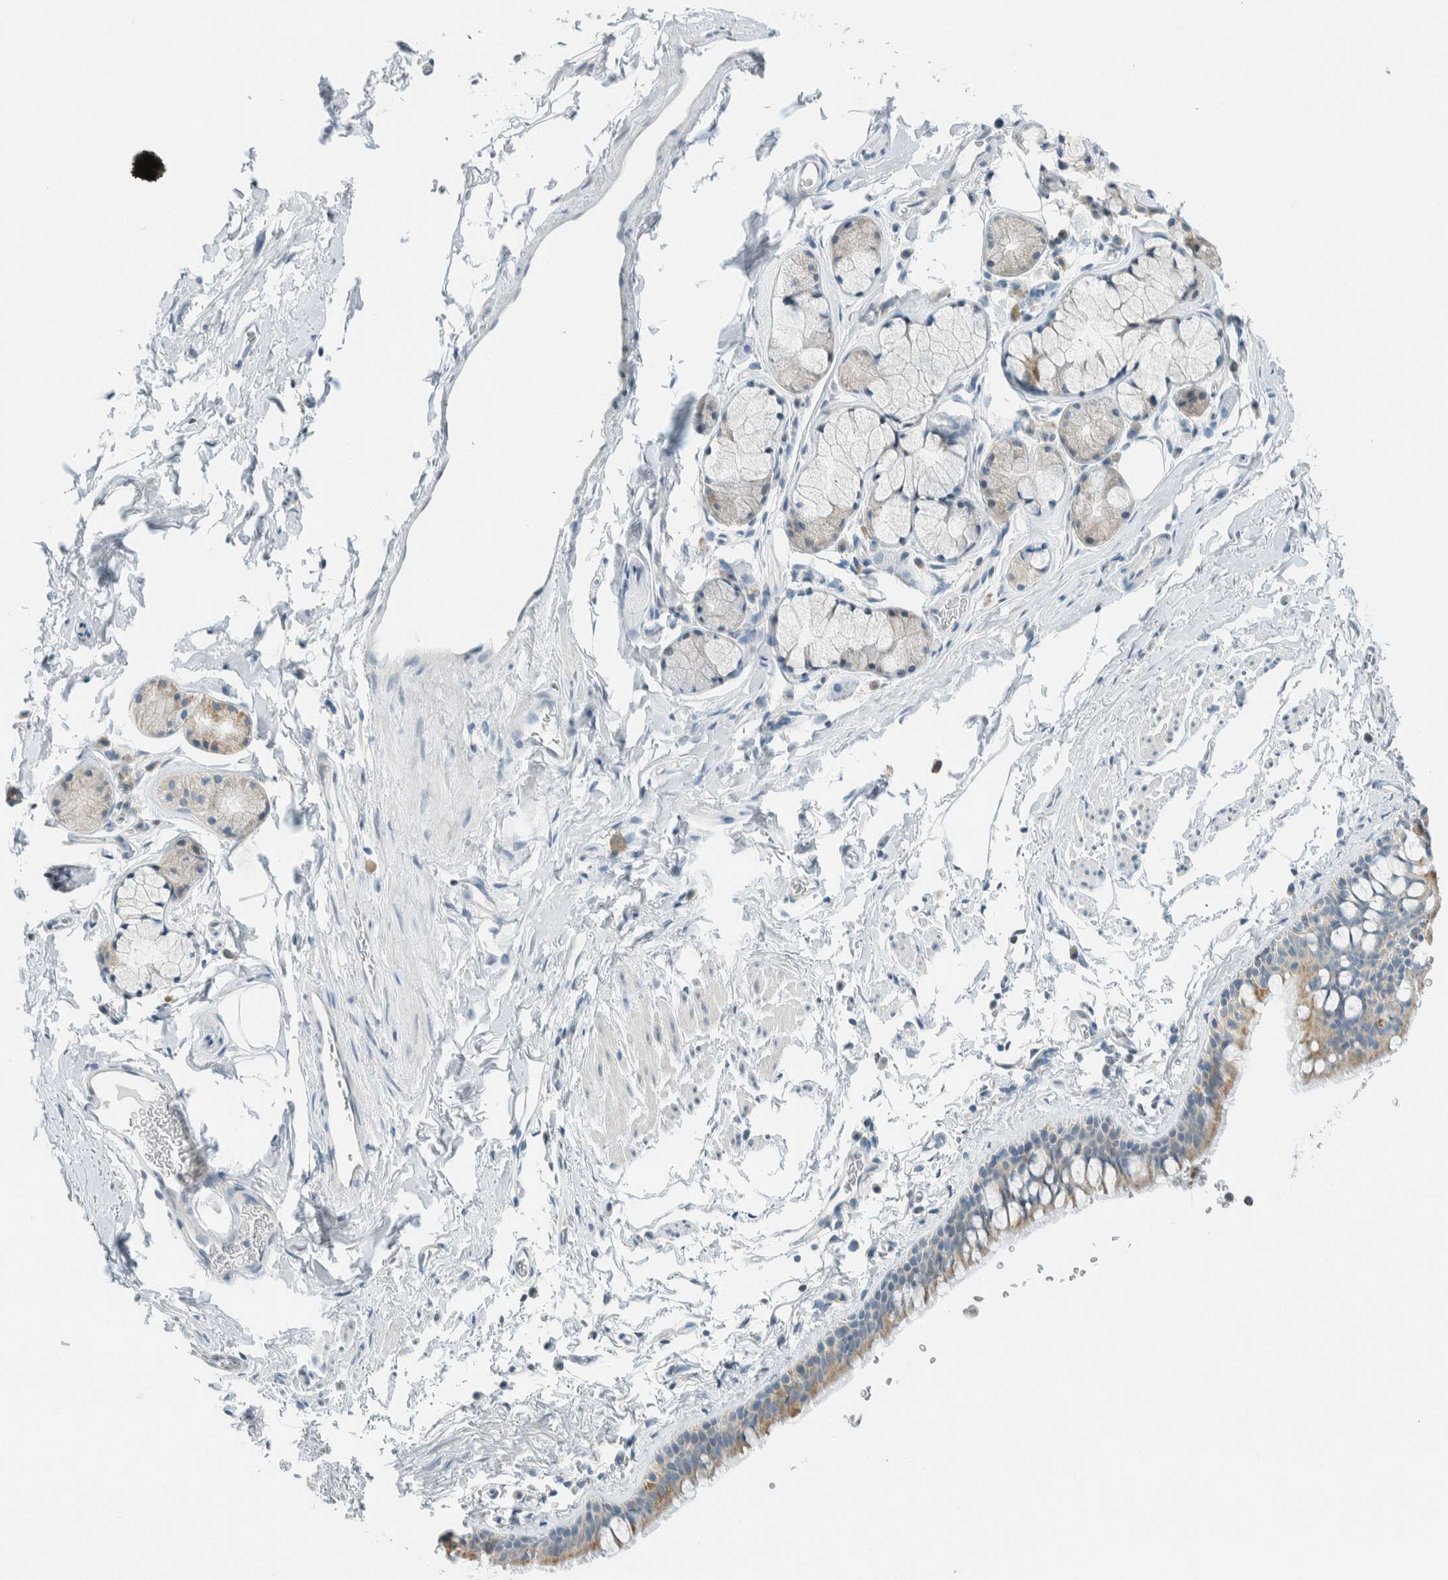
{"staining": {"intensity": "moderate", "quantity": "<25%", "location": "cytoplasmic/membranous"}, "tissue": "bronchus", "cell_type": "Respiratory epithelial cells", "image_type": "normal", "snomed": [{"axis": "morphology", "description": "Normal tissue, NOS"}, {"axis": "topography", "description": "Cartilage tissue"}, {"axis": "topography", "description": "Bronchus"}, {"axis": "topography", "description": "Lung"}], "caption": "Immunohistochemistry (IHC) of benign human bronchus exhibits low levels of moderate cytoplasmic/membranous positivity in approximately <25% of respiratory epithelial cells. (DAB = brown stain, brightfield microscopy at high magnification).", "gene": "AARSD1", "patient": {"sex": "male", "age": 64}}